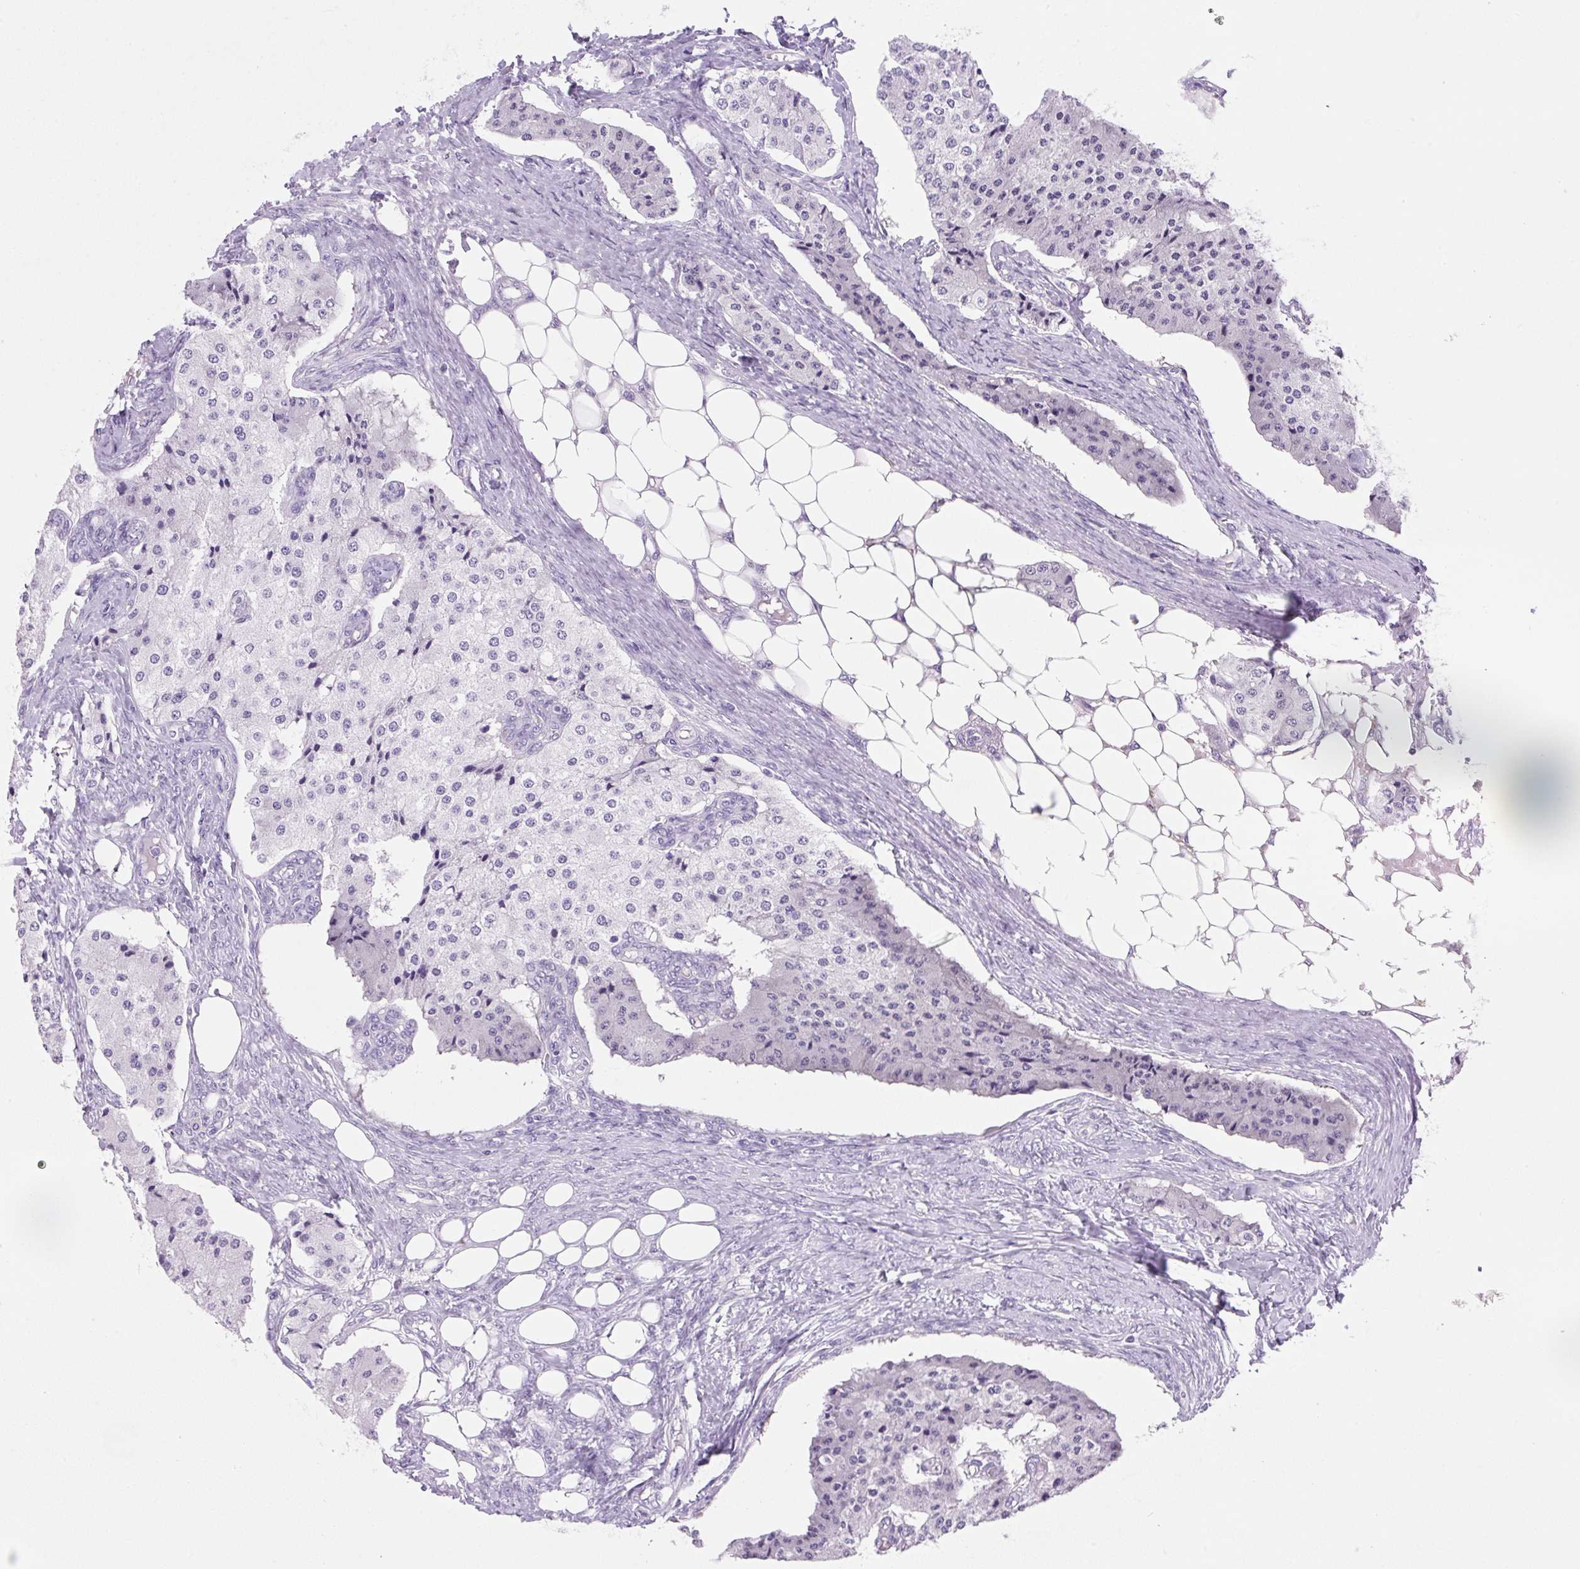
{"staining": {"intensity": "negative", "quantity": "none", "location": "none"}, "tissue": "carcinoid", "cell_type": "Tumor cells", "image_type": "cancer", "snomed": [{"axis": "morphology", "description": "Carcinoid, malignant, NOS"}, {"axis": "topography", "description": "Colon"}], "caption": "Immunohistochemistry (IHC) image of carcinoid stained for a protein (brown), which reveals no positivity in tumor cells.", "gene": "VPREB1", "patient": {"sex": "female", "age": 52}}